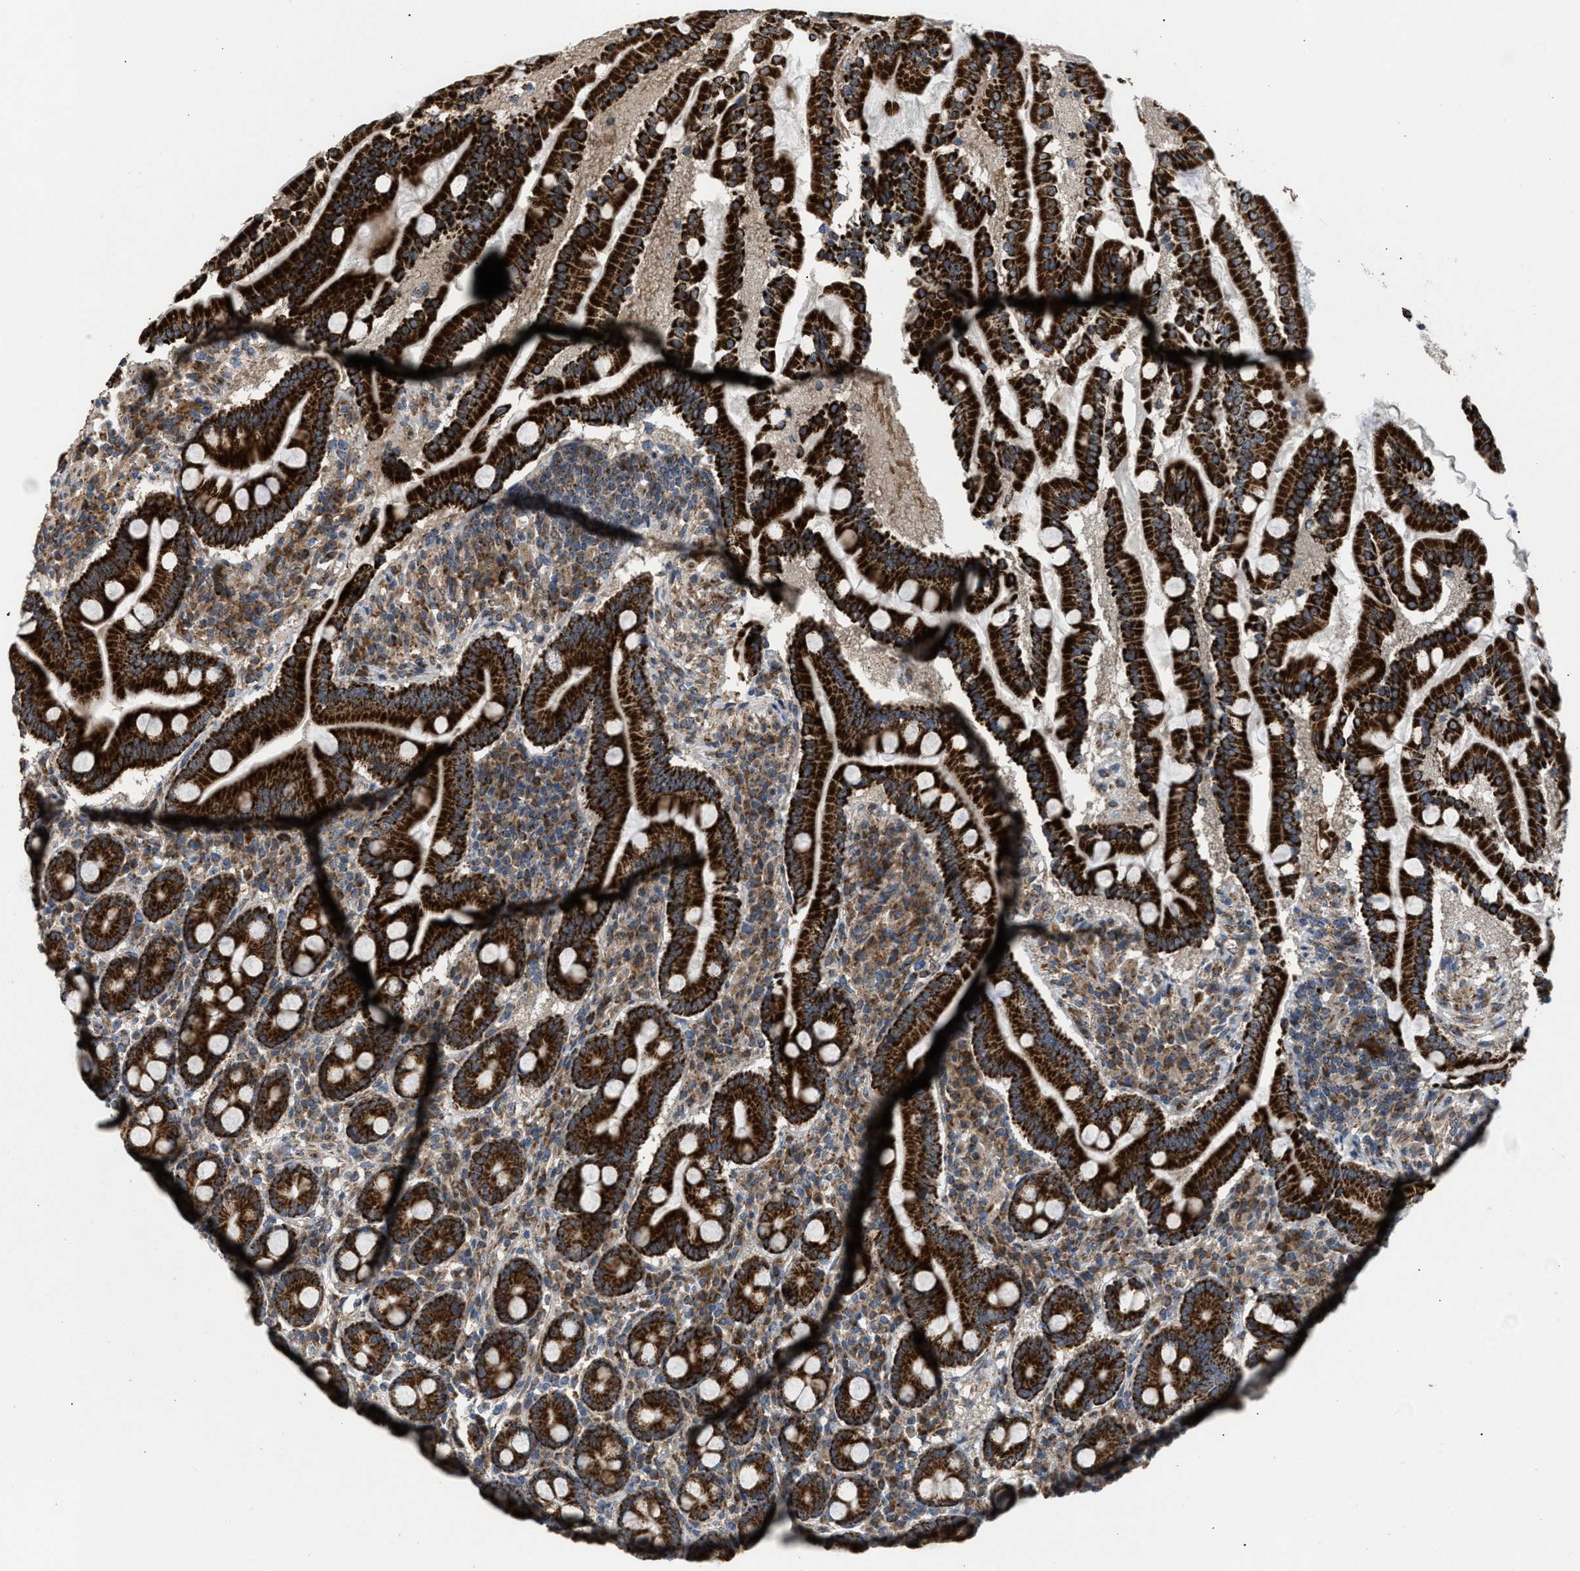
{"staining": {"intensity": "strong", "quantity": ">75%", "location": "cytoplasmic/membranous"}, "tissue": "duodenum", "cell_type": "Glandular cells", "image_type": "normal", "snomed": [{"axis": "morphology", "description": "Normal tissue, NOS"}, {"axis": "topography", "description": "Duodenum"}], "caption": "Immunohistochemical staining of unremarkable human duodenum displays >75% levels of strong cytoplasmic/membranous protein staining in about >75% of glandular cells.", "gene": "TACO1", "patient": {"sex": "male", "age": 50}}